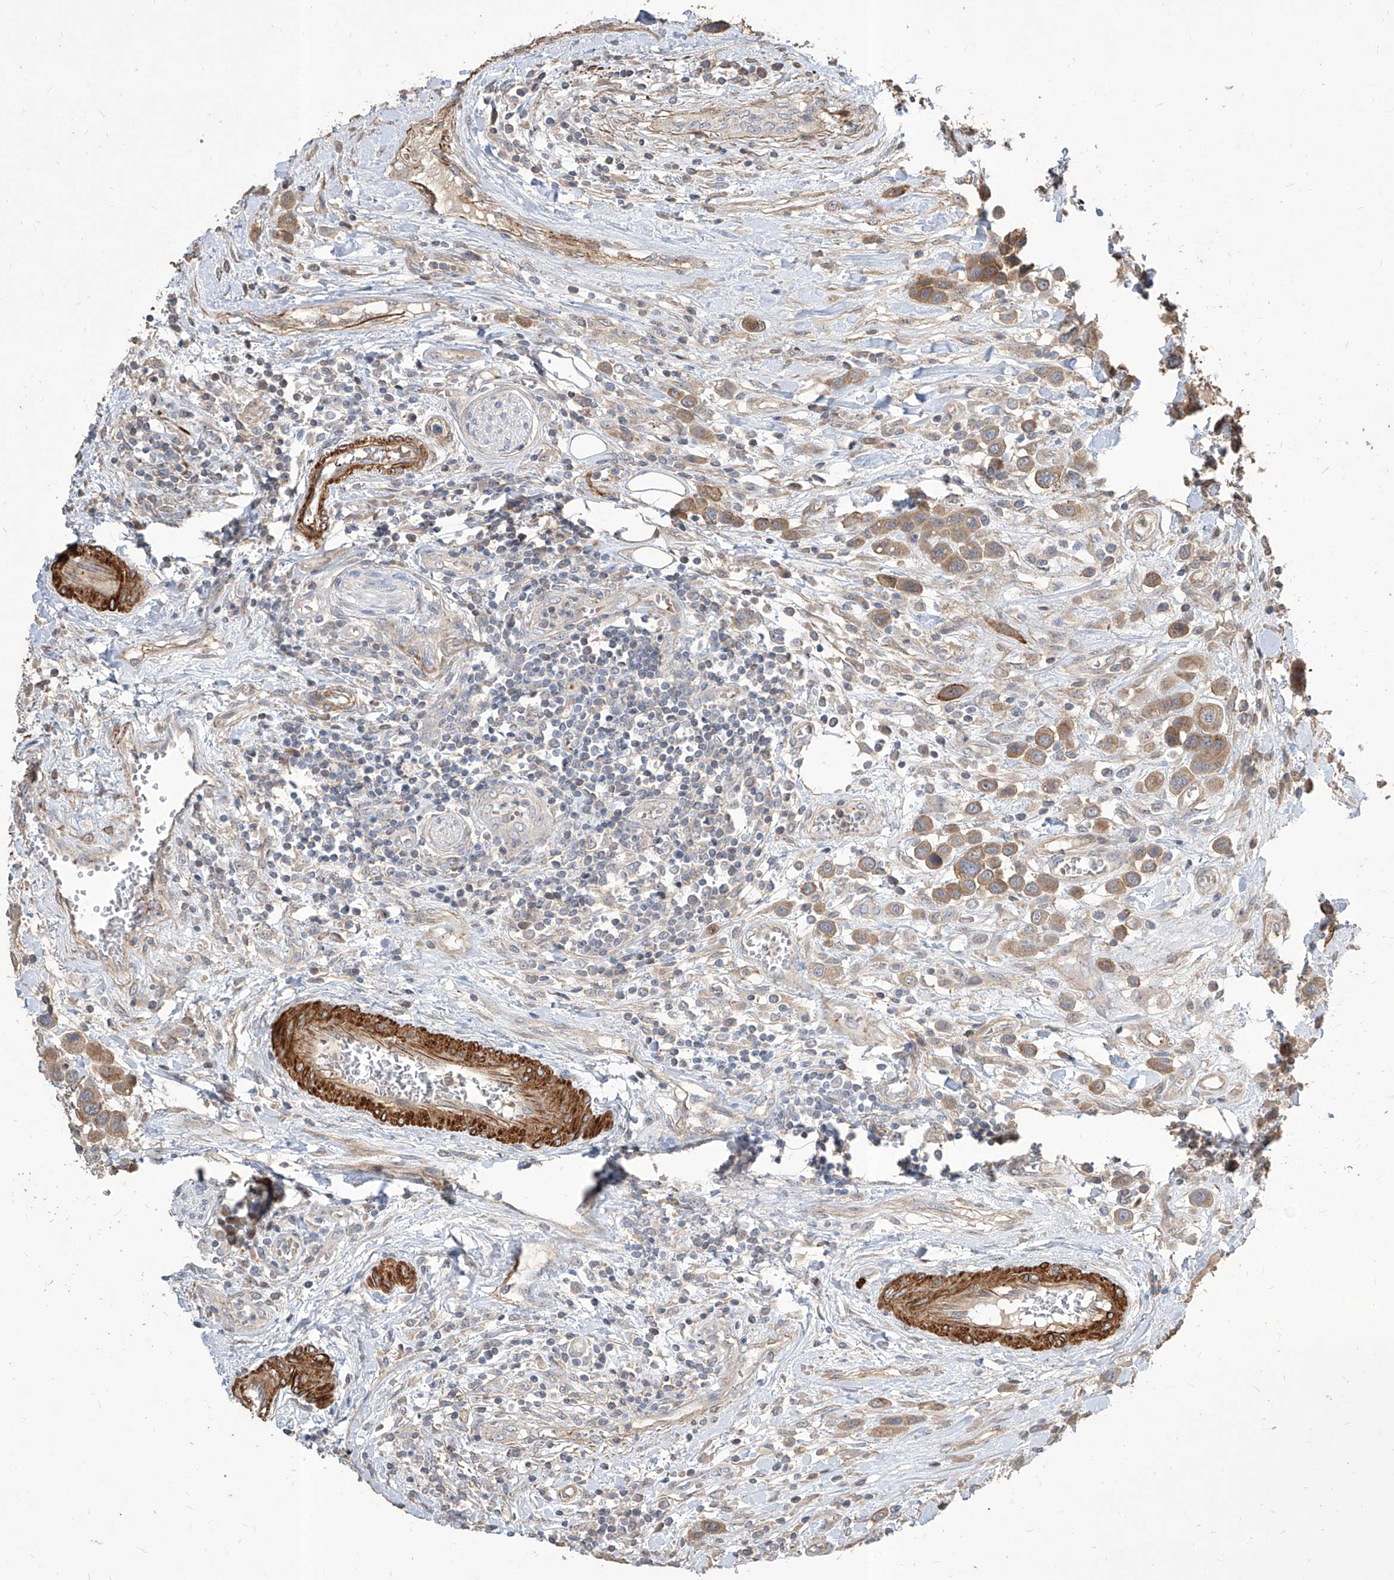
{"staining": {"intensity": "moderate", "quantity": ">75%", "location": "cytoplasmic/membranous"}, "tissue": "urothelial cancer", "cell_type": "Tumor cells", "image_type": "cancer", "snomed": [{"axis": "morphology", "description": "Urothelial carcinoma, High grade"}, {"axis": "topography", "description": "Urinary bladder"}], "caption": "IHC histopathology image of neoplastic tissue: human urothelial cancer stained using immunohistochemistry demonstrates medium levels of moderate protein expression localized specifically in the cytoplasmic/membranous of tumor cells, appearing as a cytoplasmic/membranous brown color.", "gene": "FAM83B", "patient": {"sex": "male", "age": 50}}